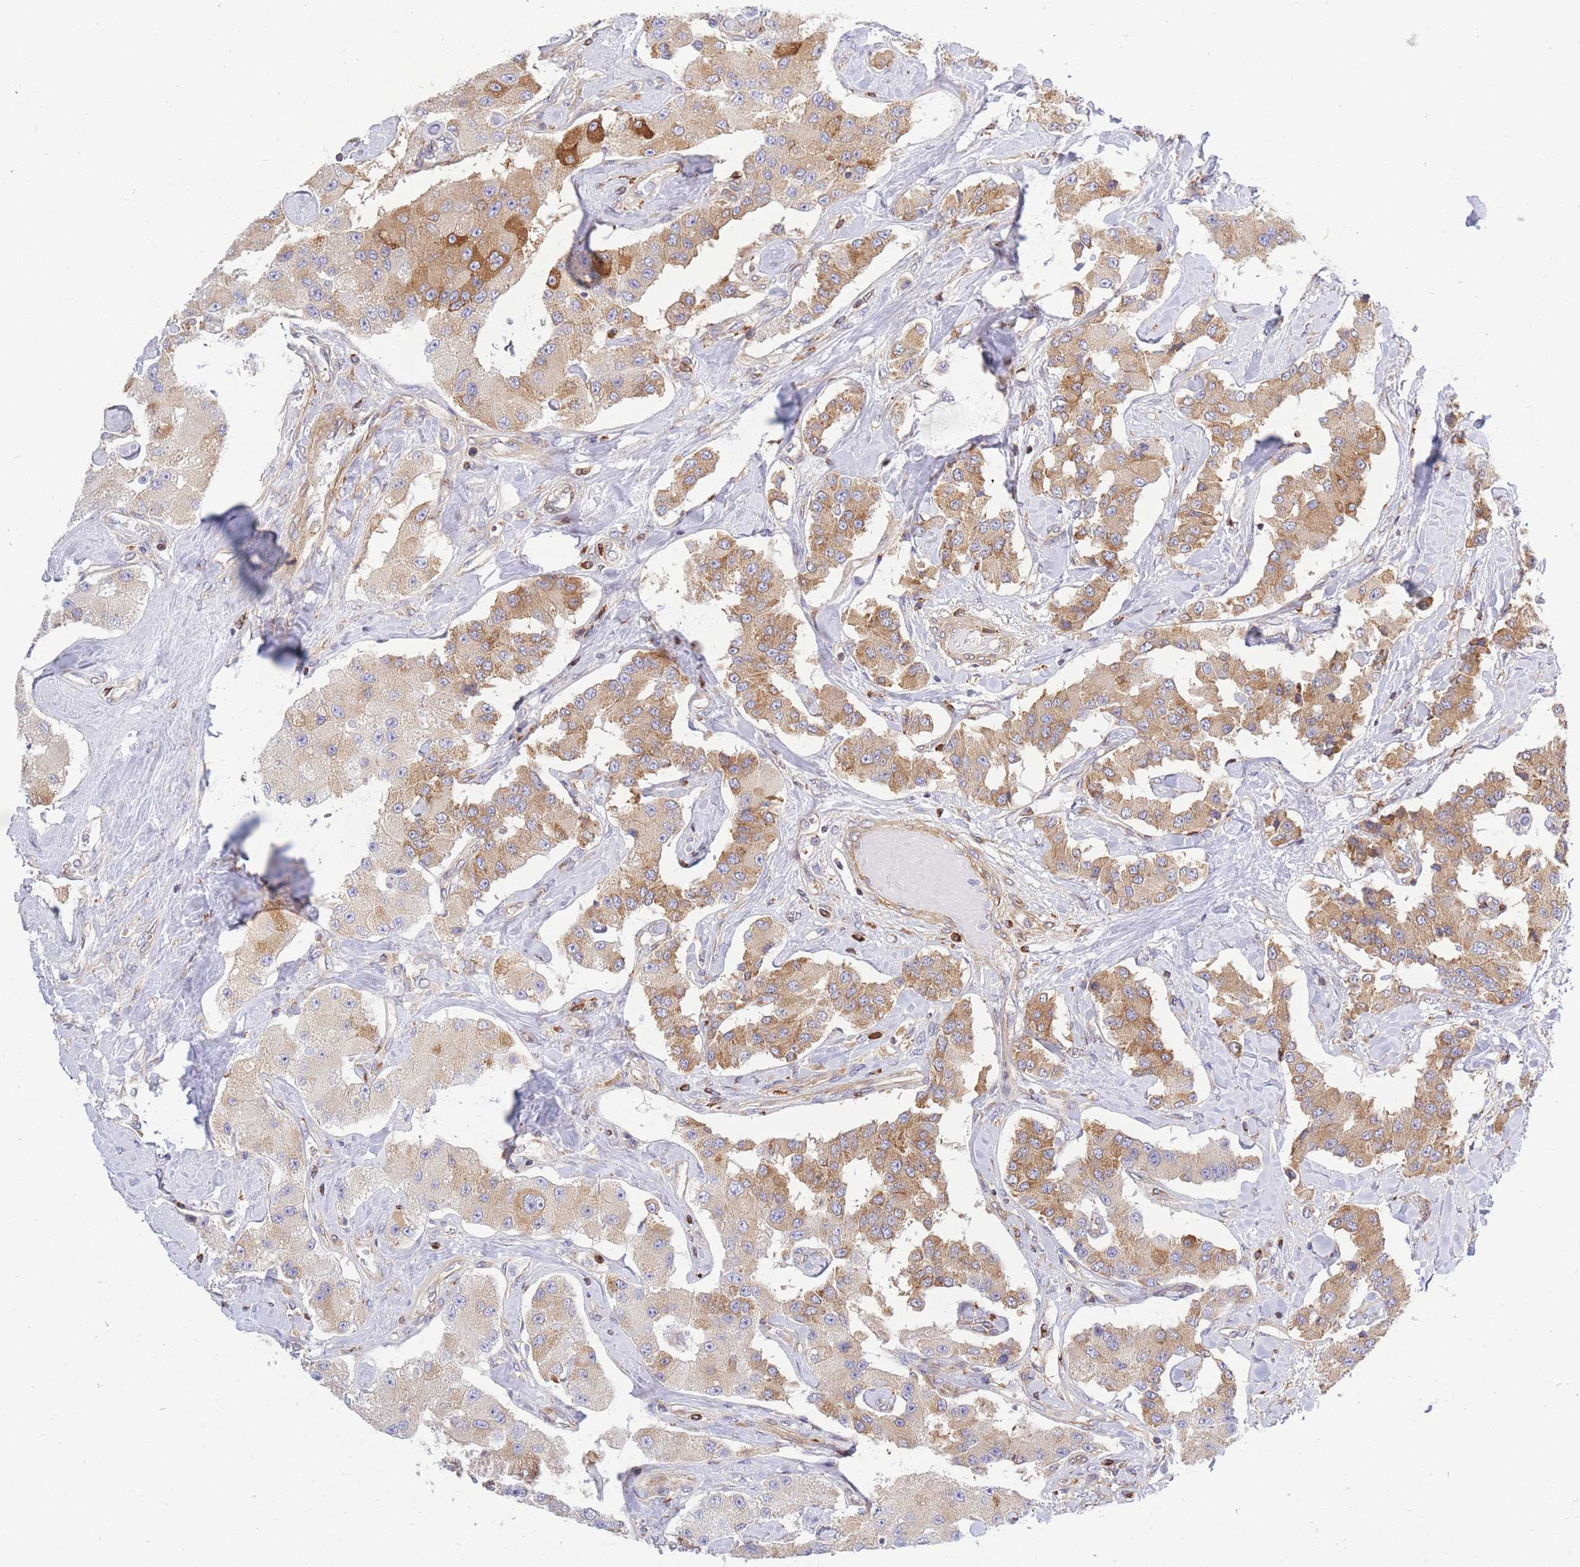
{"staining": {"intensity": "moderate", "quantity": "25%-75%", "location": "cytoplasmic/membranous"}, "tissue": "carcinoid", "cell_type": "Tumor cells", "image_type": "cancer", "snomed": [{"axis": "morphology", "description": "Carcinoid, malignant, NOS"}, {"axis": "topography", "description": "Pancreas"}], "caption": "DAB immunohistochemical staining of carcinoid displays moderate cytoplasmic/membranous protein positivity in approximately 25%-75% of tumor cells.", "gene": "REM1", "patient": {"sex": "male", "age": 41}}